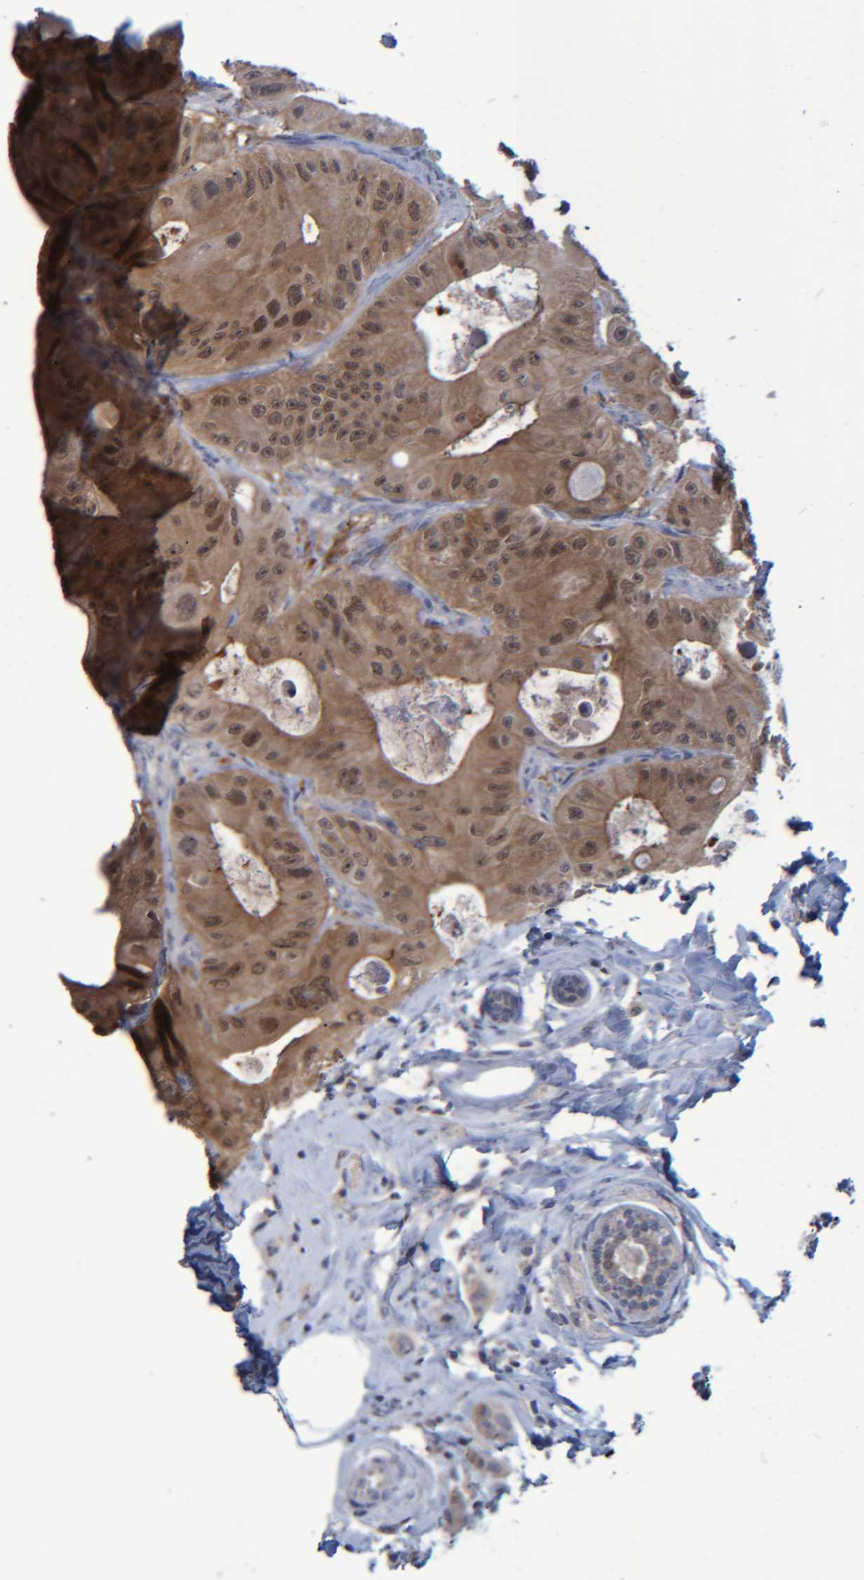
{"staining": {"intensity": "moderate", "quantity": ">75%", "location": "cytoplasmic/membranous"}, "tissue": "colorectal cancer", "cell_type": "Tumor cells", "image_type": "cancer", "snomed": [{"axis": "morphology", "description": "Adenocarcinoma, NOS"}, {"axis": "topography", "description": "Colon"}], "caption": "Protein expression analysis of human colorectal adenocarcinoma reveals moderate cytoplasmic/membranous staining in about >75% of tumor cells.", "gene": "PCYT2", "patient": {"sex": "female", "age": 46}}